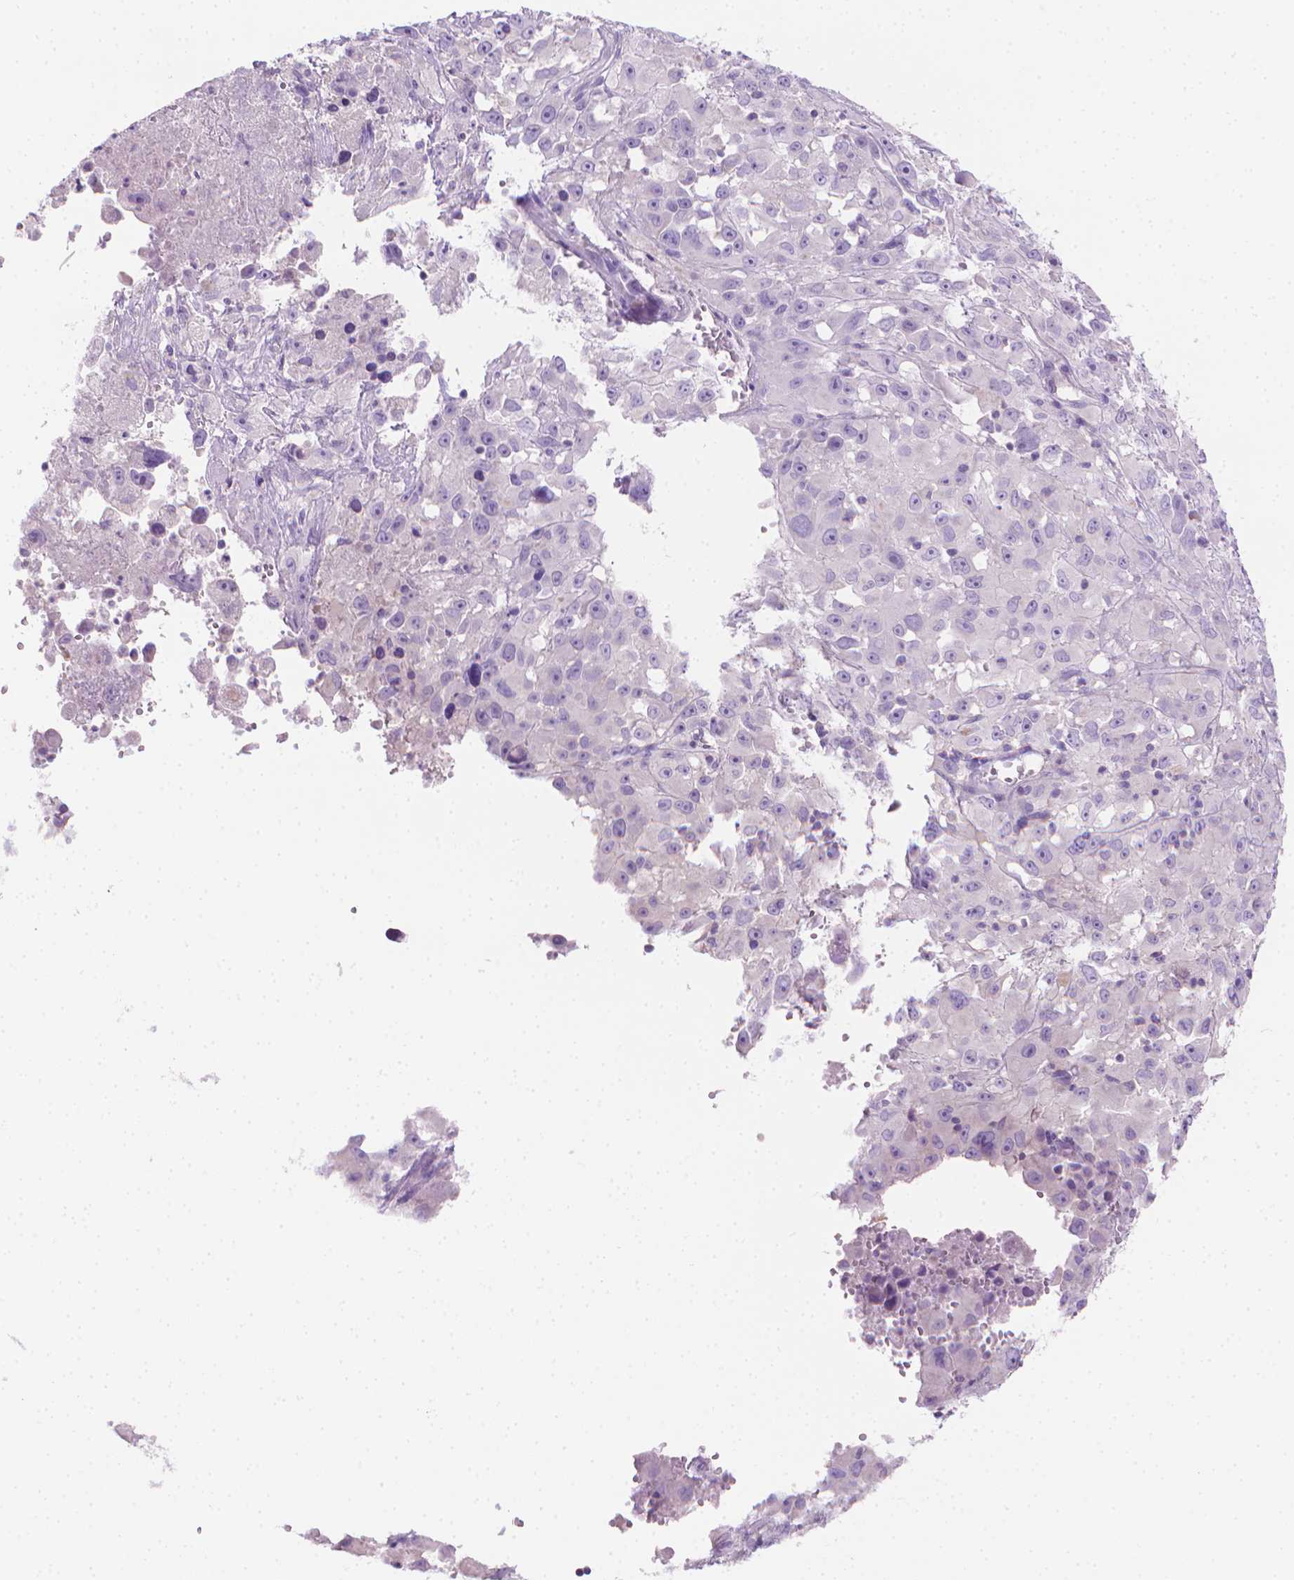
{"staining": {"intensity": "negative", "quantity": "none", "location": "none"}, "tissue": "melanoma", "cell_type": "Tumor cells", "image_type": "cancer", "snomed": [{"axis": "morphology", "description": "Malignant melanoma, Metastatic site"}, {"axis": "topography", "description": "Soft tissue"}], "caption": "A micrograph of human malignant melanoma (metastatic site) is negative for staining in tumor cells. (Brightfield microscopy of DAB IHC at high magnification).", "gene": "FASN", "patient": {"sex": "male", "age": 50}}